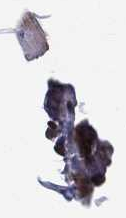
{"staining": {"intensity": "strong", "quantity": ">75%", "location": "nuclear"}, "tissue": "gallbladder", "cell_type": "Glandular cells", "image_type": "normal", "snomed": [{"axis": "morphology", "description": "Normal tissue, NOS"}, {"axis": "topography", "description": "Gallbladder"}], "caption": "About >75% of glandular cells in normal gallbladder show strong nuclear protein staining as visualized by brown immunohistochemical staining.", "gene": "LMNB1", "patient": {"sex": "male", "age": 67}}